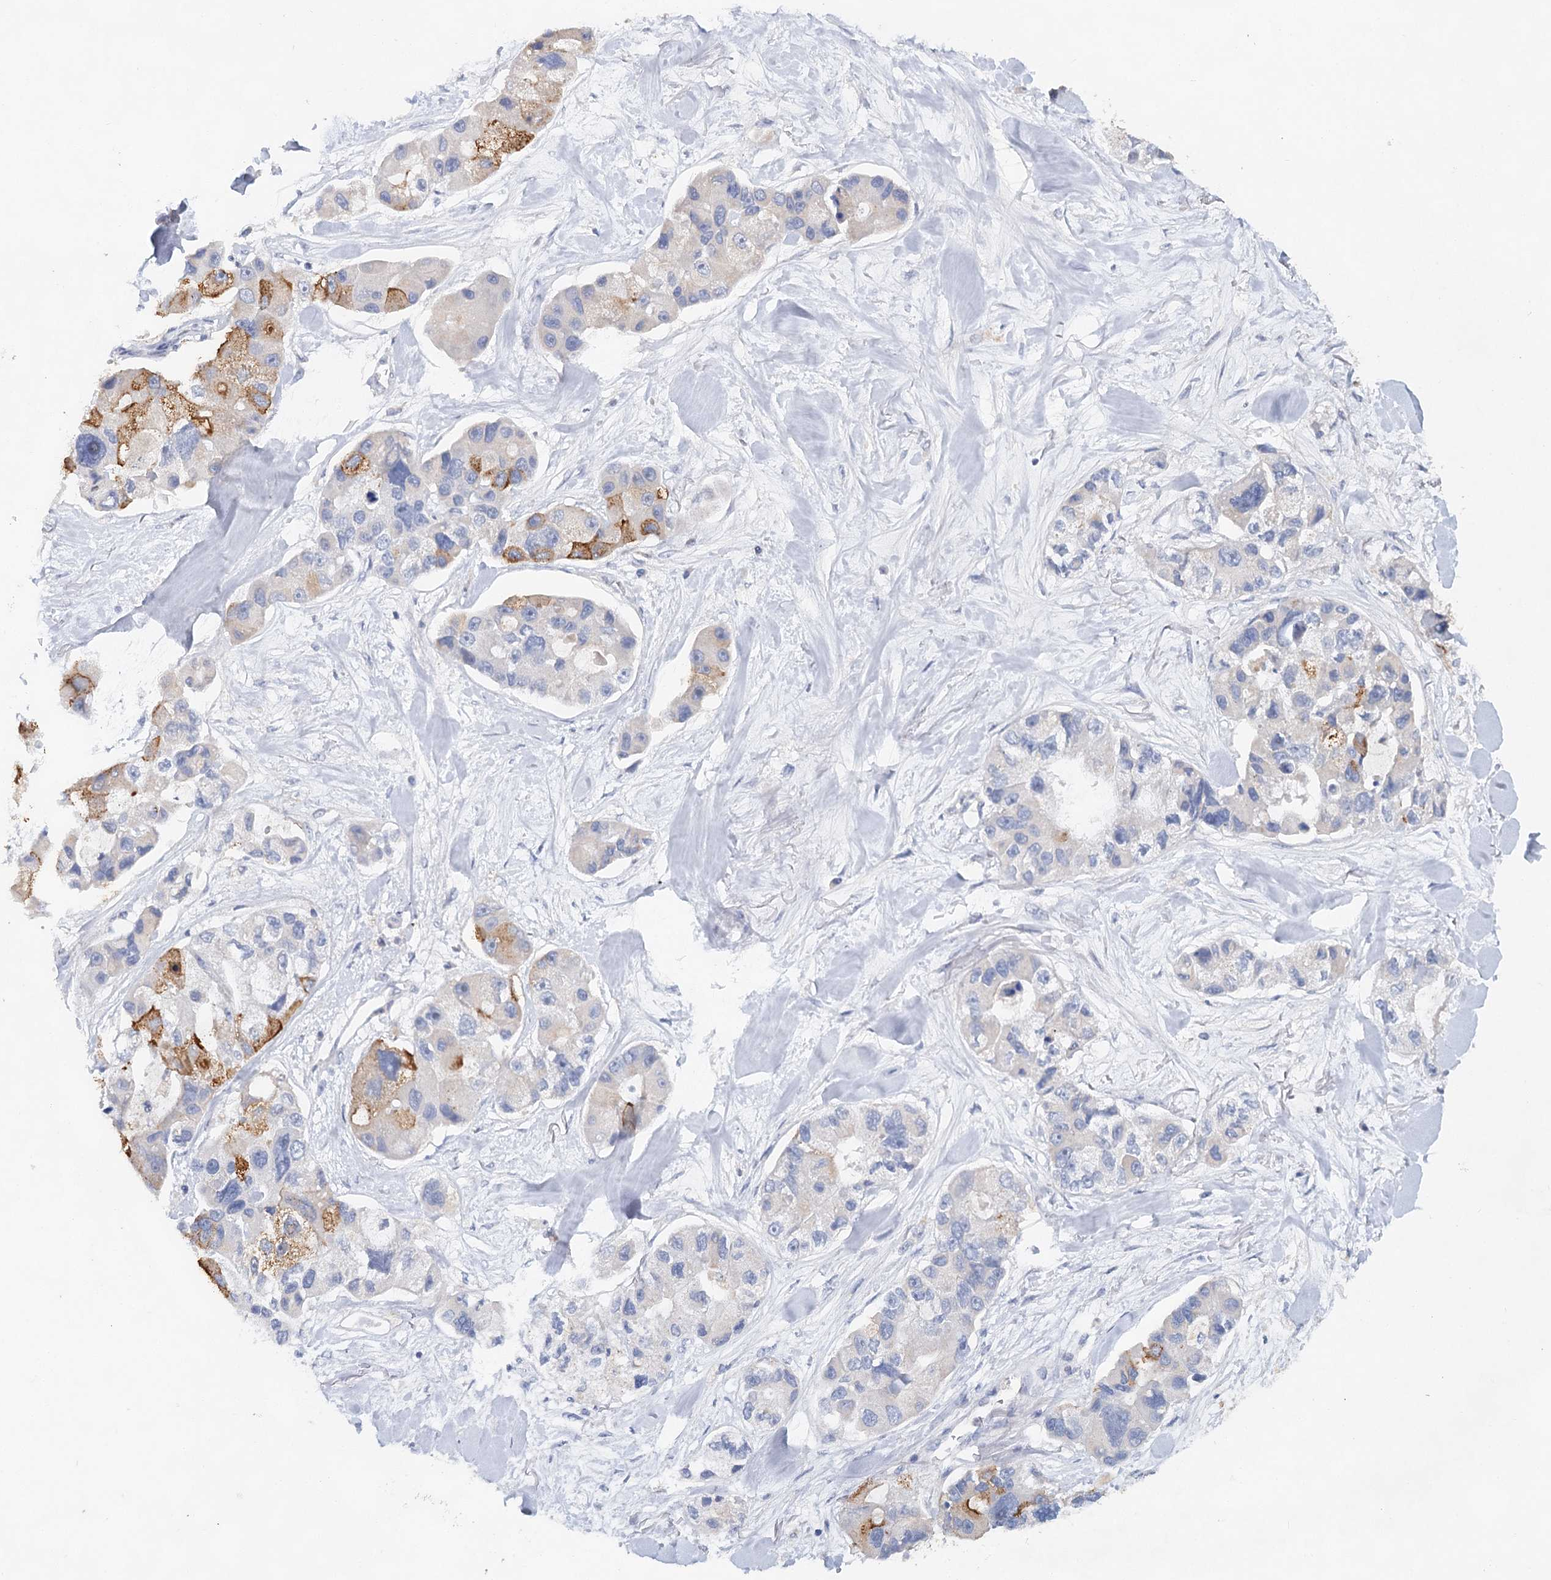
{"staining": {"intensity": "moderate", "quantity": "<25%", "location": "cytoplasmic/membranous"}, "tissue": "lung cancer", "cell_type": "Tumor cells", "image_type": "cancer", "snomed": [{"axis": "morphology", "description": "Adenocarcinoma, NOS"}, {"axis": "topography", "description": "Lung"}], "caption": "Immunohistochemical staining of human lung cancer shows moderate cytoplasmic/membranous protein expression in approximately <25% of tumor cells. Immunohistochemistry stains the protein in brown and the nuclei are stained blue.", "gene": "MYL6B", "patient": {"sex": "female", "age": 54}}